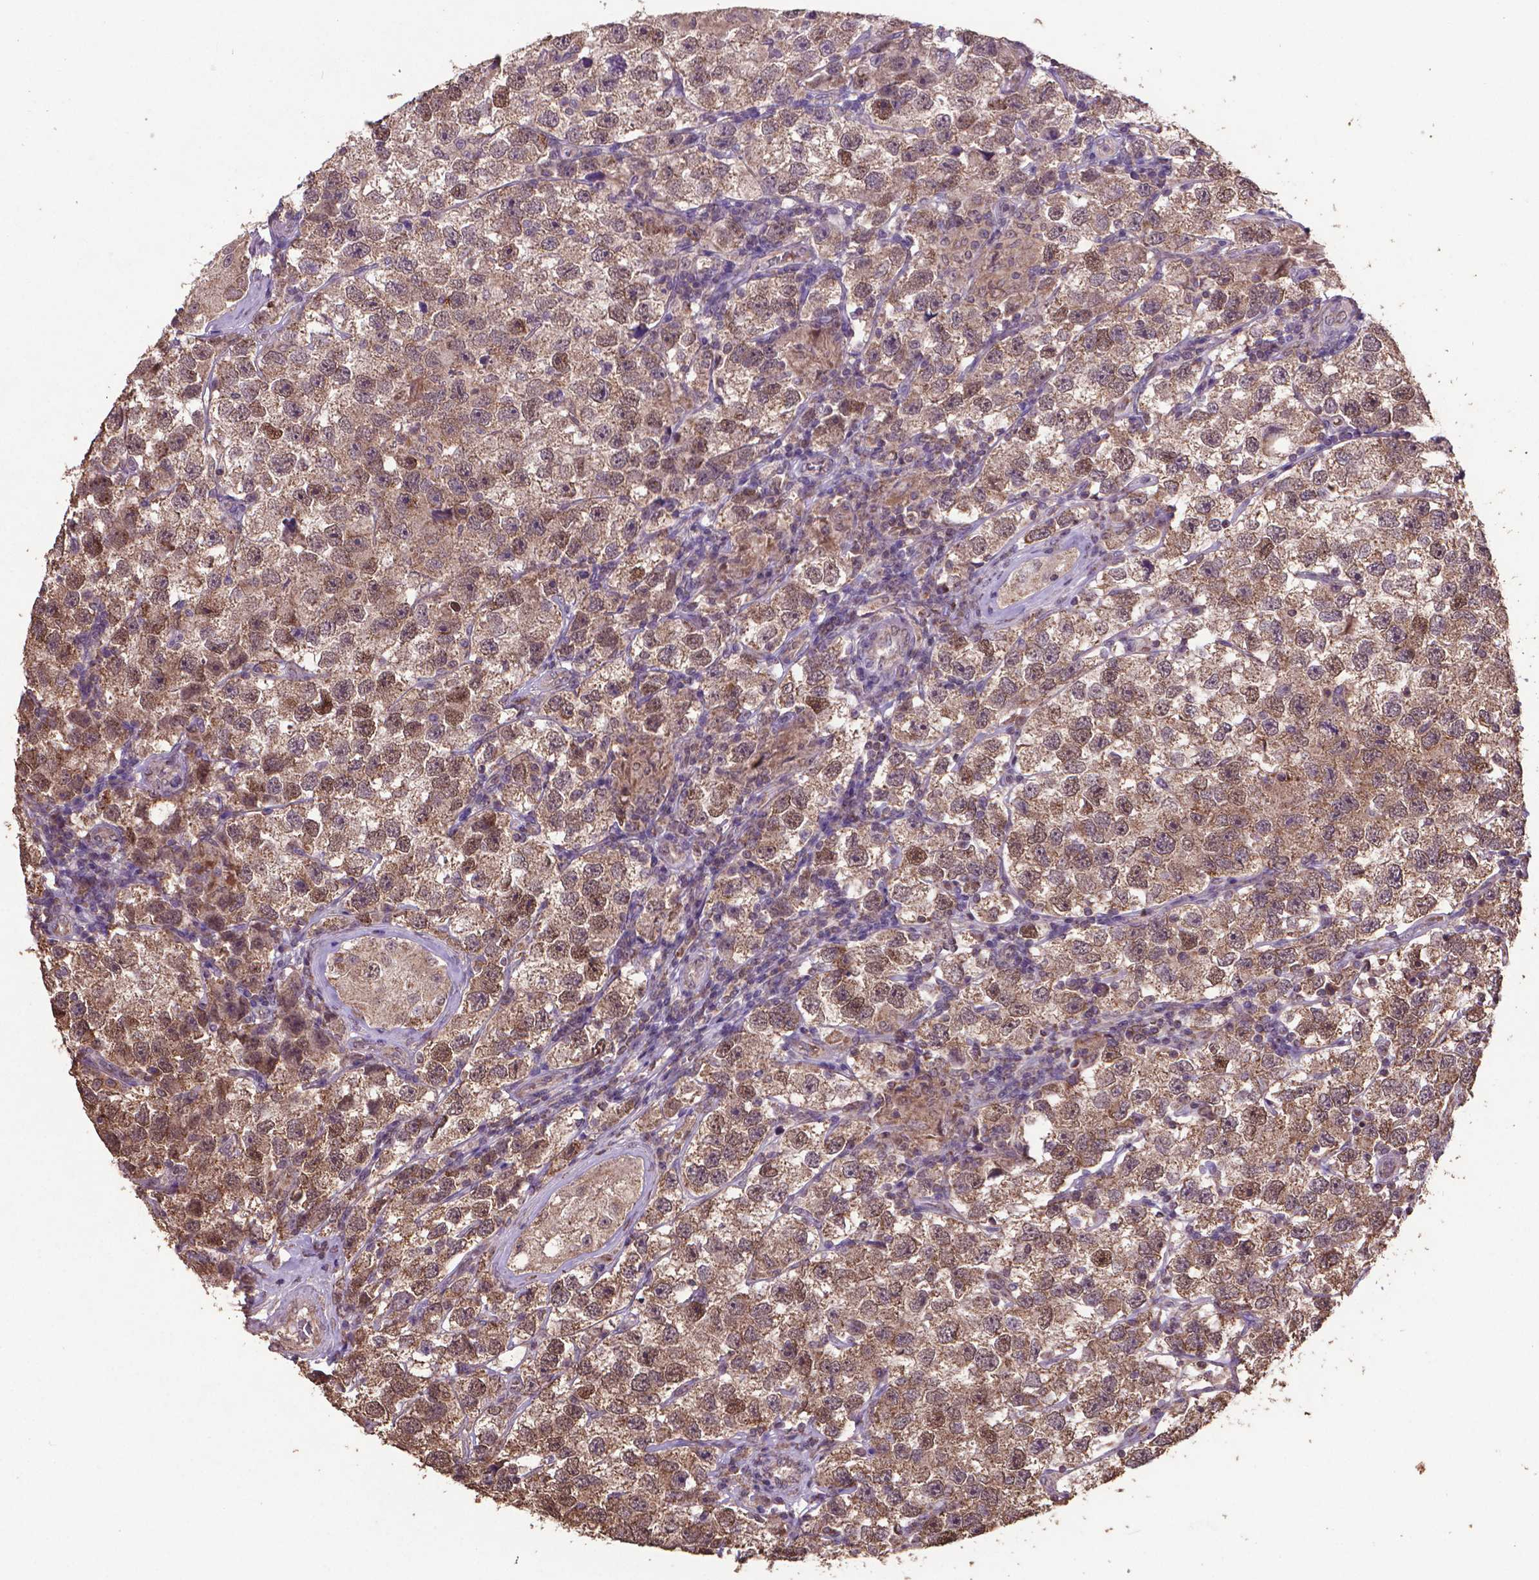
{"staining": {"intensity": "moderate", "quantity": ">75%", "location": "cytoplasmic/membranous,nuclear"}, "tissue": "testis cancer", "cell_type": "Tumor cells", "image_type": "cancer", "snomed": [{"axis": "morphology", "description": "Seminoma, NOS"}, {"axis": "topography", "description": "Testis"}], "caption": "Testis cancer (seminoma) tissue reveals moderate cytoplasmic/membranous and nuclear positivity in approximately >75% of tumor cells, visualized by immunohistochemistry.", "gene": "DCAF1", "patient": {"sex": "male", "age": 26}}